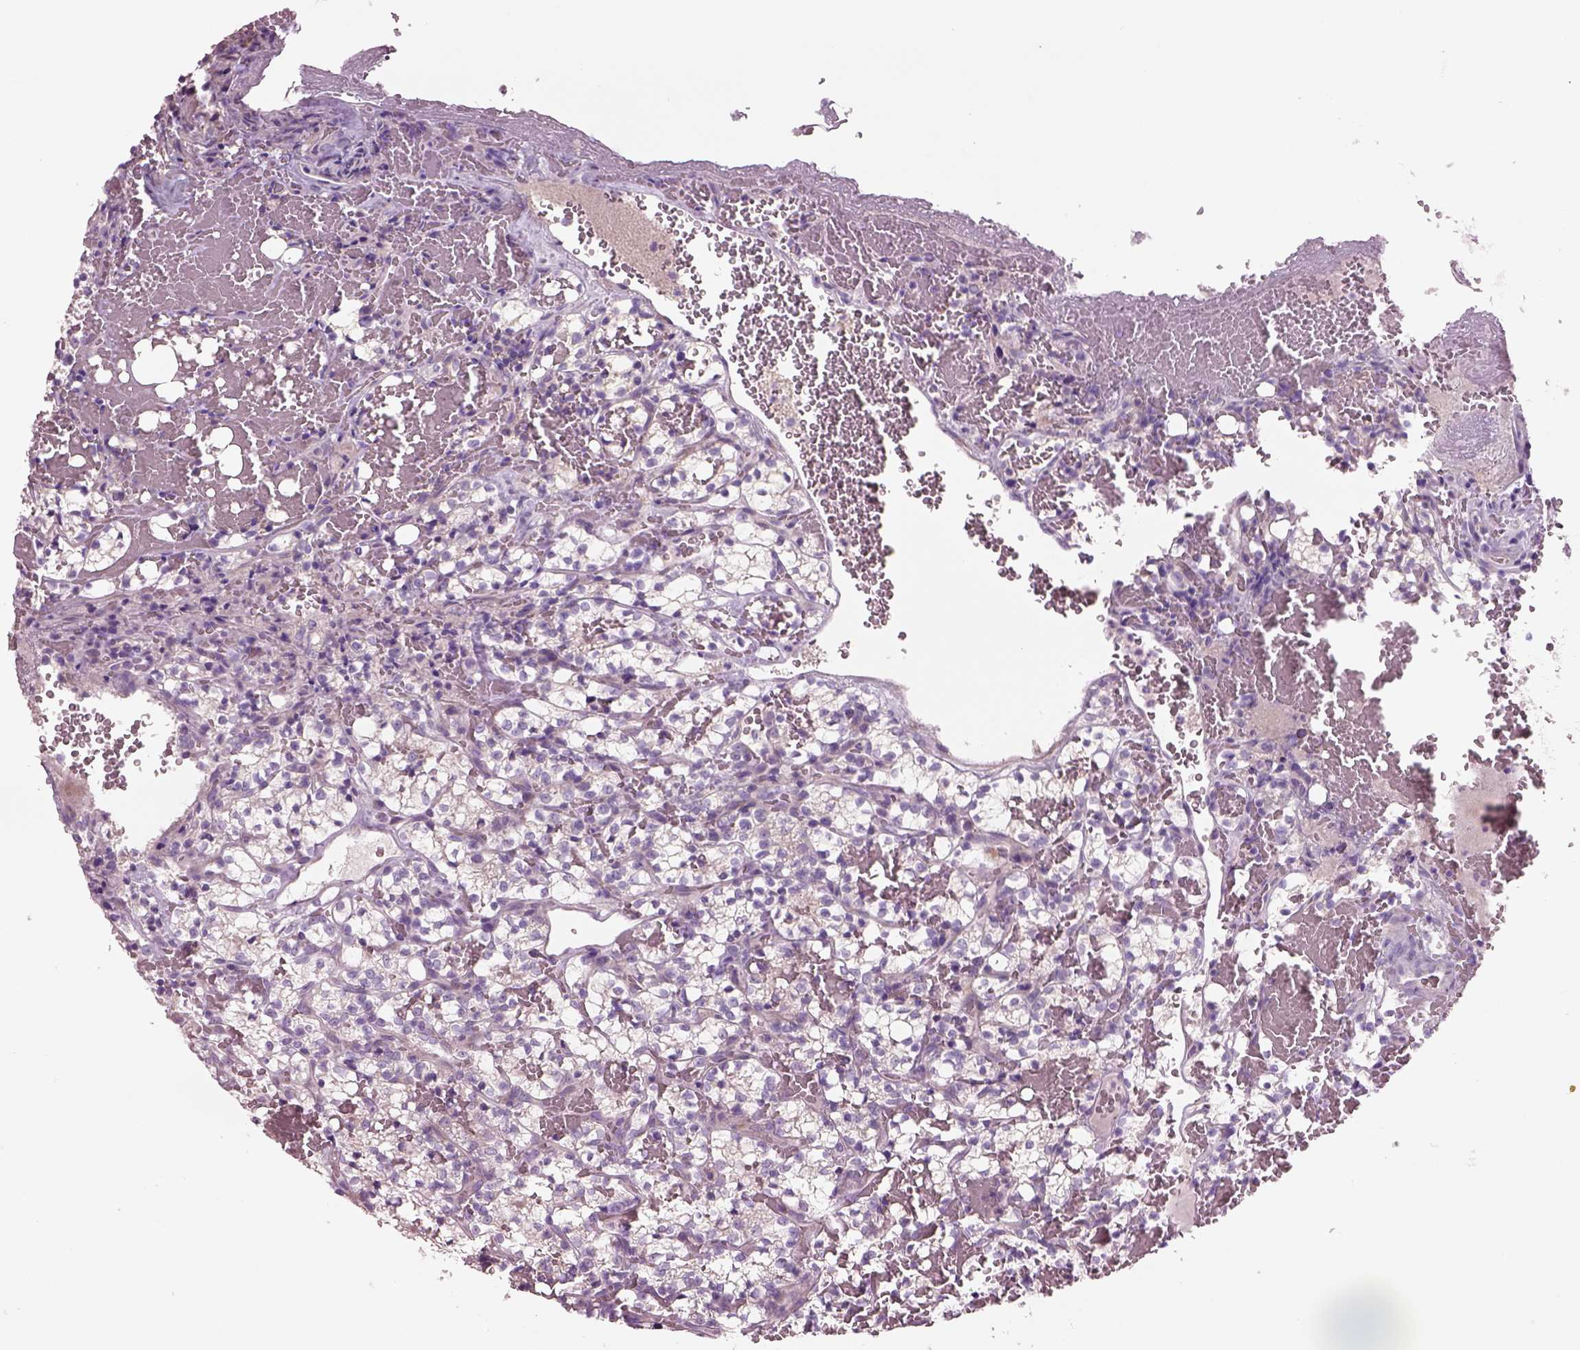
{"staining": {"intensity": "negative", "quantity": "none", "location": "none"}, "tissue": "renal cancer", "cell_type": "Tumor cells", "image_type": "cancer", "snomed": [{"axis": "morphology", "description": "Adenocarcinoma, NOS"}, {"axis": "topography", "description": "Kidney"}], "caption": "DAB (3,3'-diaminobenzidine) immunohistochemical staining of human renal cancer shows no significant positivity in tumor cells. (Brightfield microscopy of DAB immunohistochemistry (IHC) at high magnification).", "gene": "PLPP7", "patient": {"sex": "female", "age": 69}}